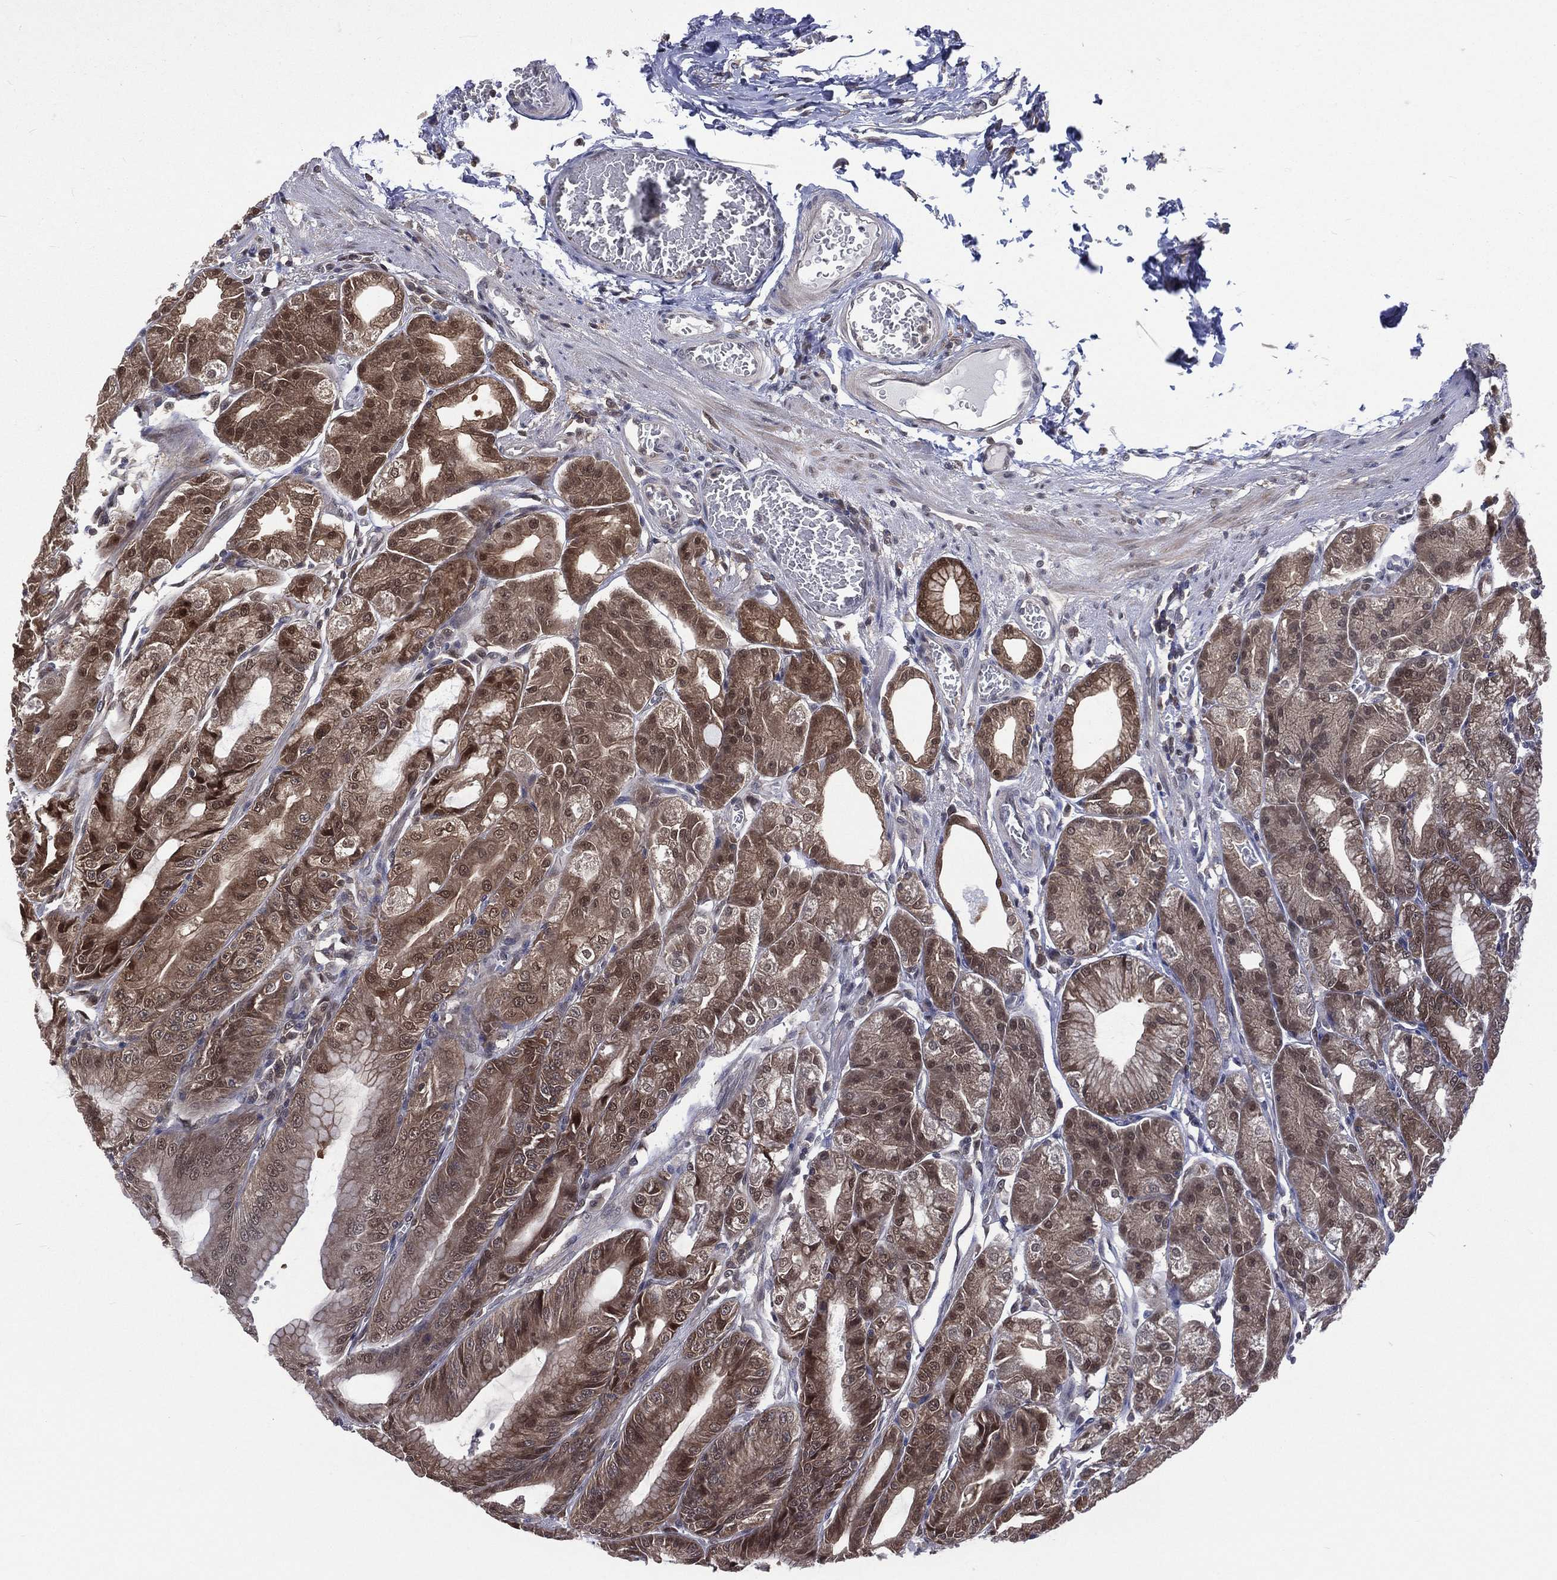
{"staining": {"intensity": "strong", "quantity": "<25%", "location": "cytoplasmic/membranous,nuclear"}, "tissue": "stomach", "cell_type": "Glandular cells", "image_type": "normal", "snomed": [{"axis": "morphology", "description": "Normal tissue, NOS"}, {"axis": "topography", "description": "Stomach"}], "caption": "Stomach stained with DAB immunohistochemistry demonstrates medium levels of strong cytoplasmic/membranous,nuclear positivity in approximately <25% of glandular cells.", "gene": "MTAP", "patient": {"sex": "male", "age": 71}}